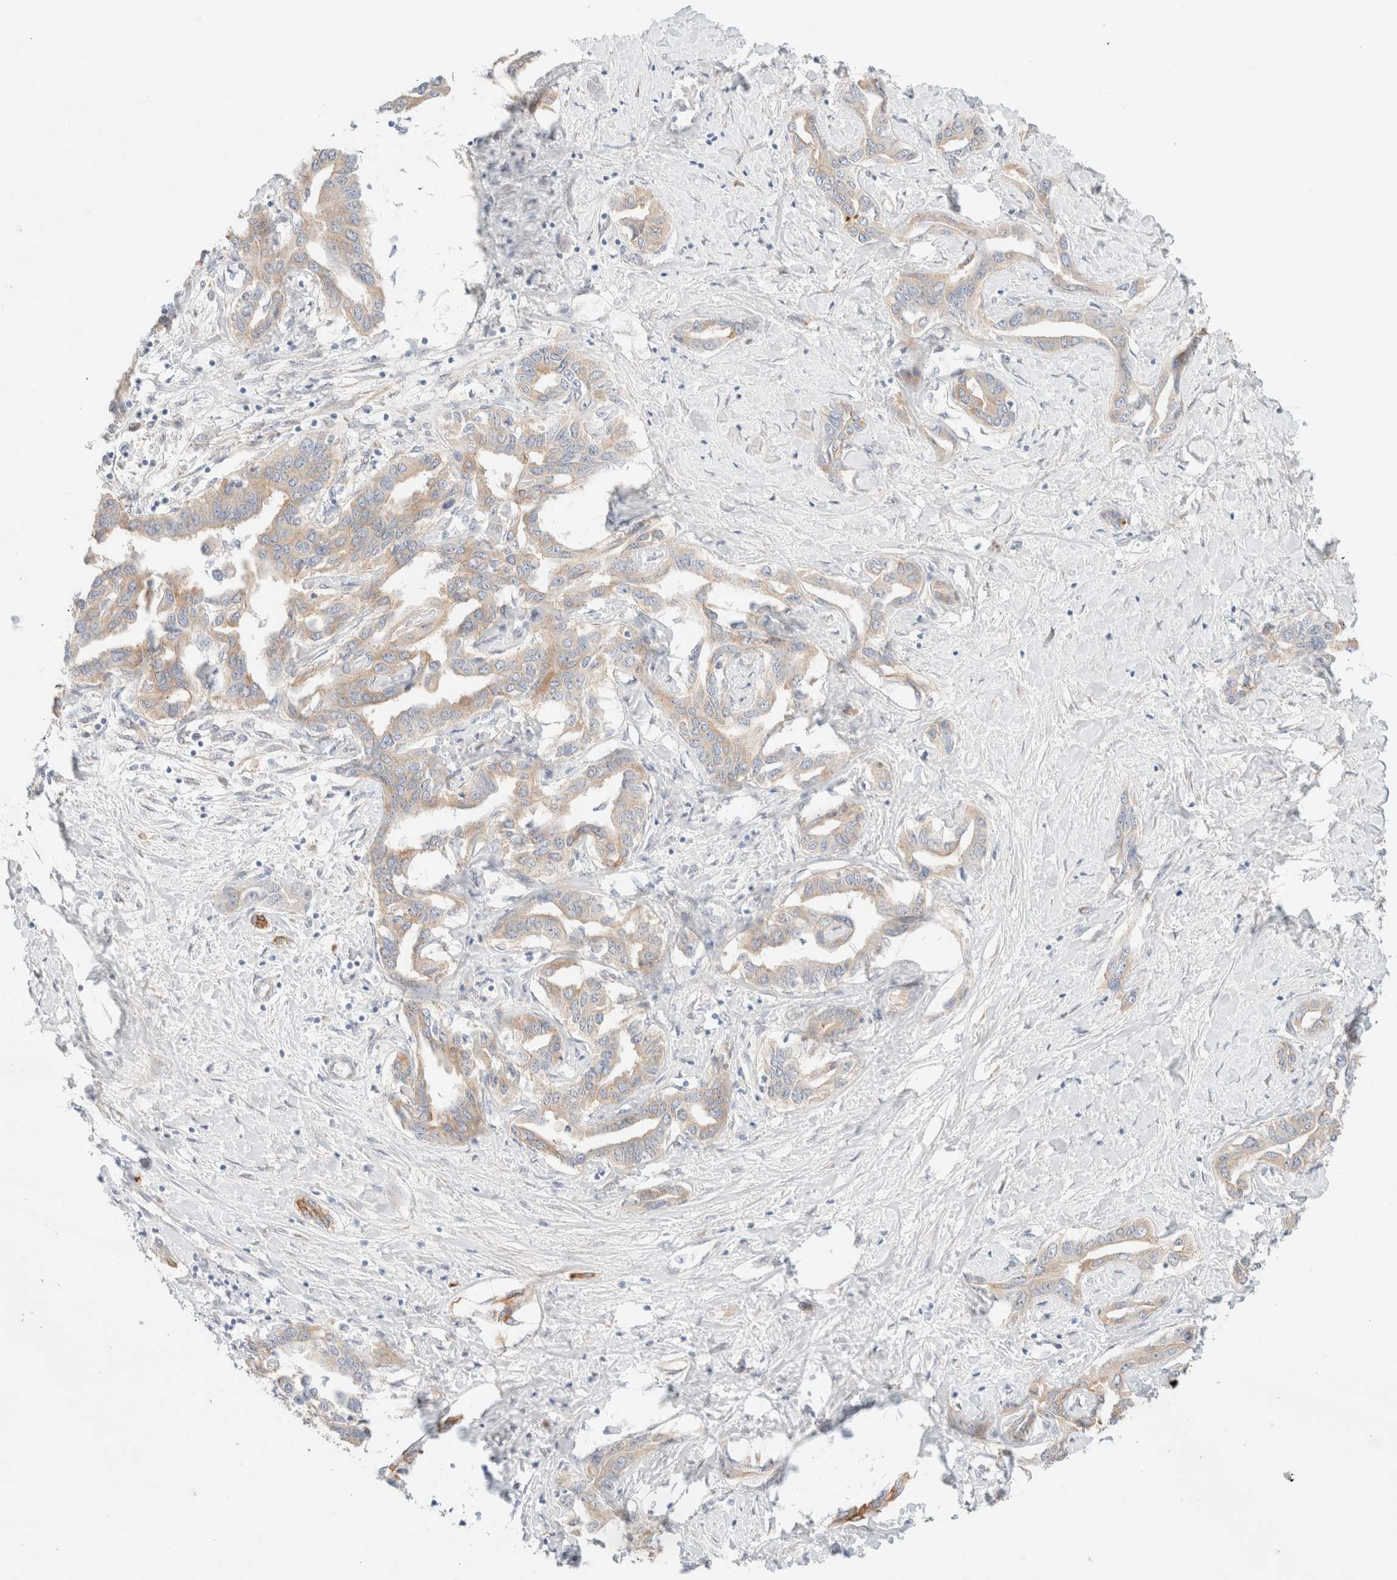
{"staining": {"intensity": "weak", "quantity": "25%-75%", "location": "cytoplasmic/membranous"}, "tissue": "liver cancer", "cell_type": "Tumor cells", "image_type": "cancer", "snomed": [{"axis": "morphology", "description": "Cholangiocarcinoma"}, {"axis": "topography", "description": "Liver"}], "caption": "Liver cancer (cholangiocarcinoma) stained with a brown dye displays weak cytoplasmic/membranous positive expression in about 25%-75% of tumor cells.", "gene": "NIBAN2", "patient": {"sex": "male", "age": 59}}